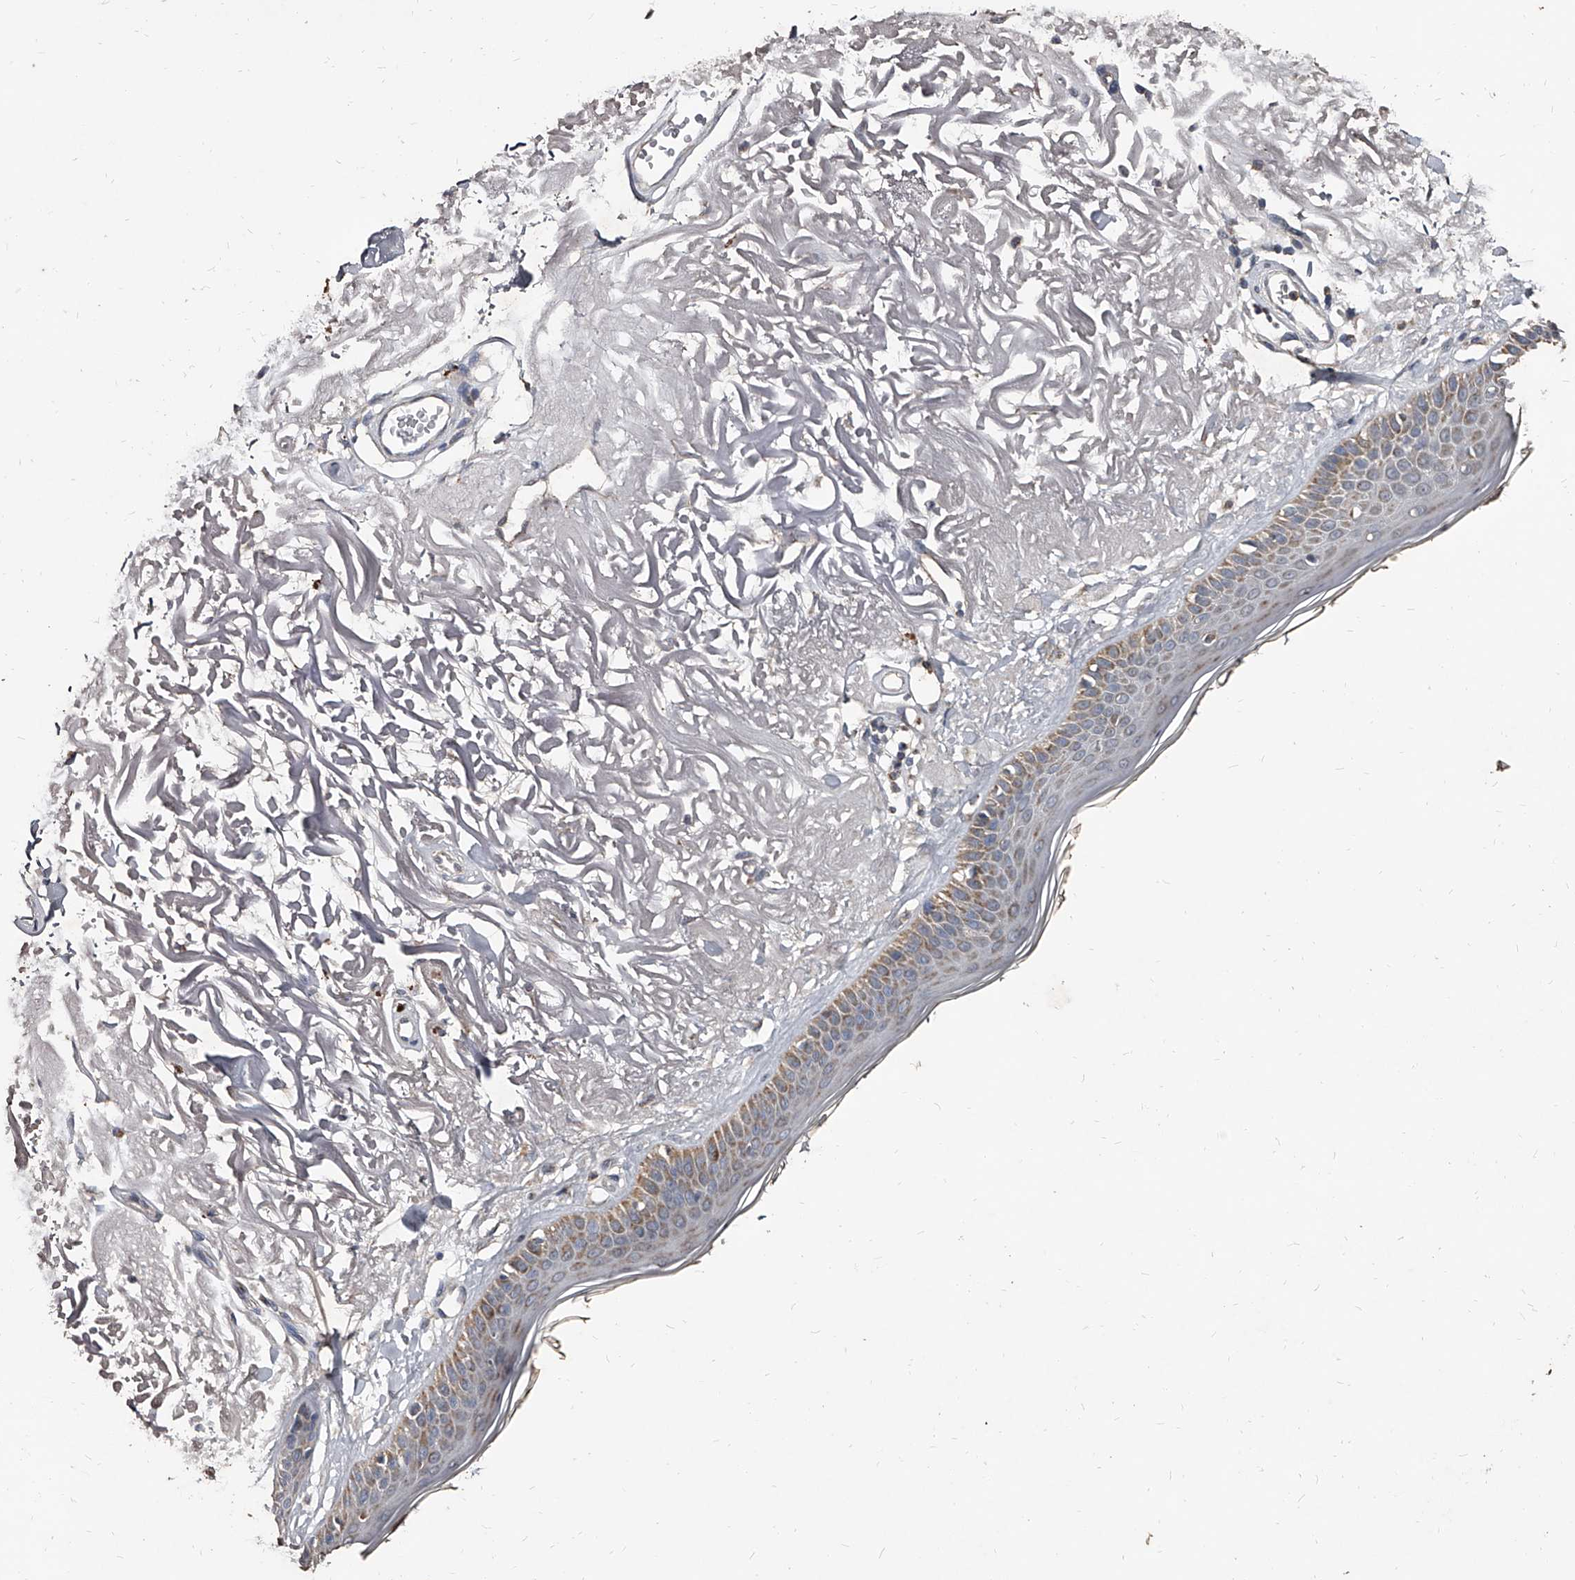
{"staining": {"intensity": "negative", "quantity": "none", "location": "none"}, "tissue": "skin", "cell_type": "Fibroblasts", "image_type": "normal", "snomed": [{"axis": "morphology", "description": "Normal tissue, NOS"}, {"axis": "topography", "description": "Skin"}, {"axis": "topography", "description": "Skeletal muscle"}], "caption": "Skin stained for a protein using immunohistochemistry (IHC) reveals no staining fibroblasts.", "gene": "GPR183", "patient": {"sex": "male", "age": 83}}